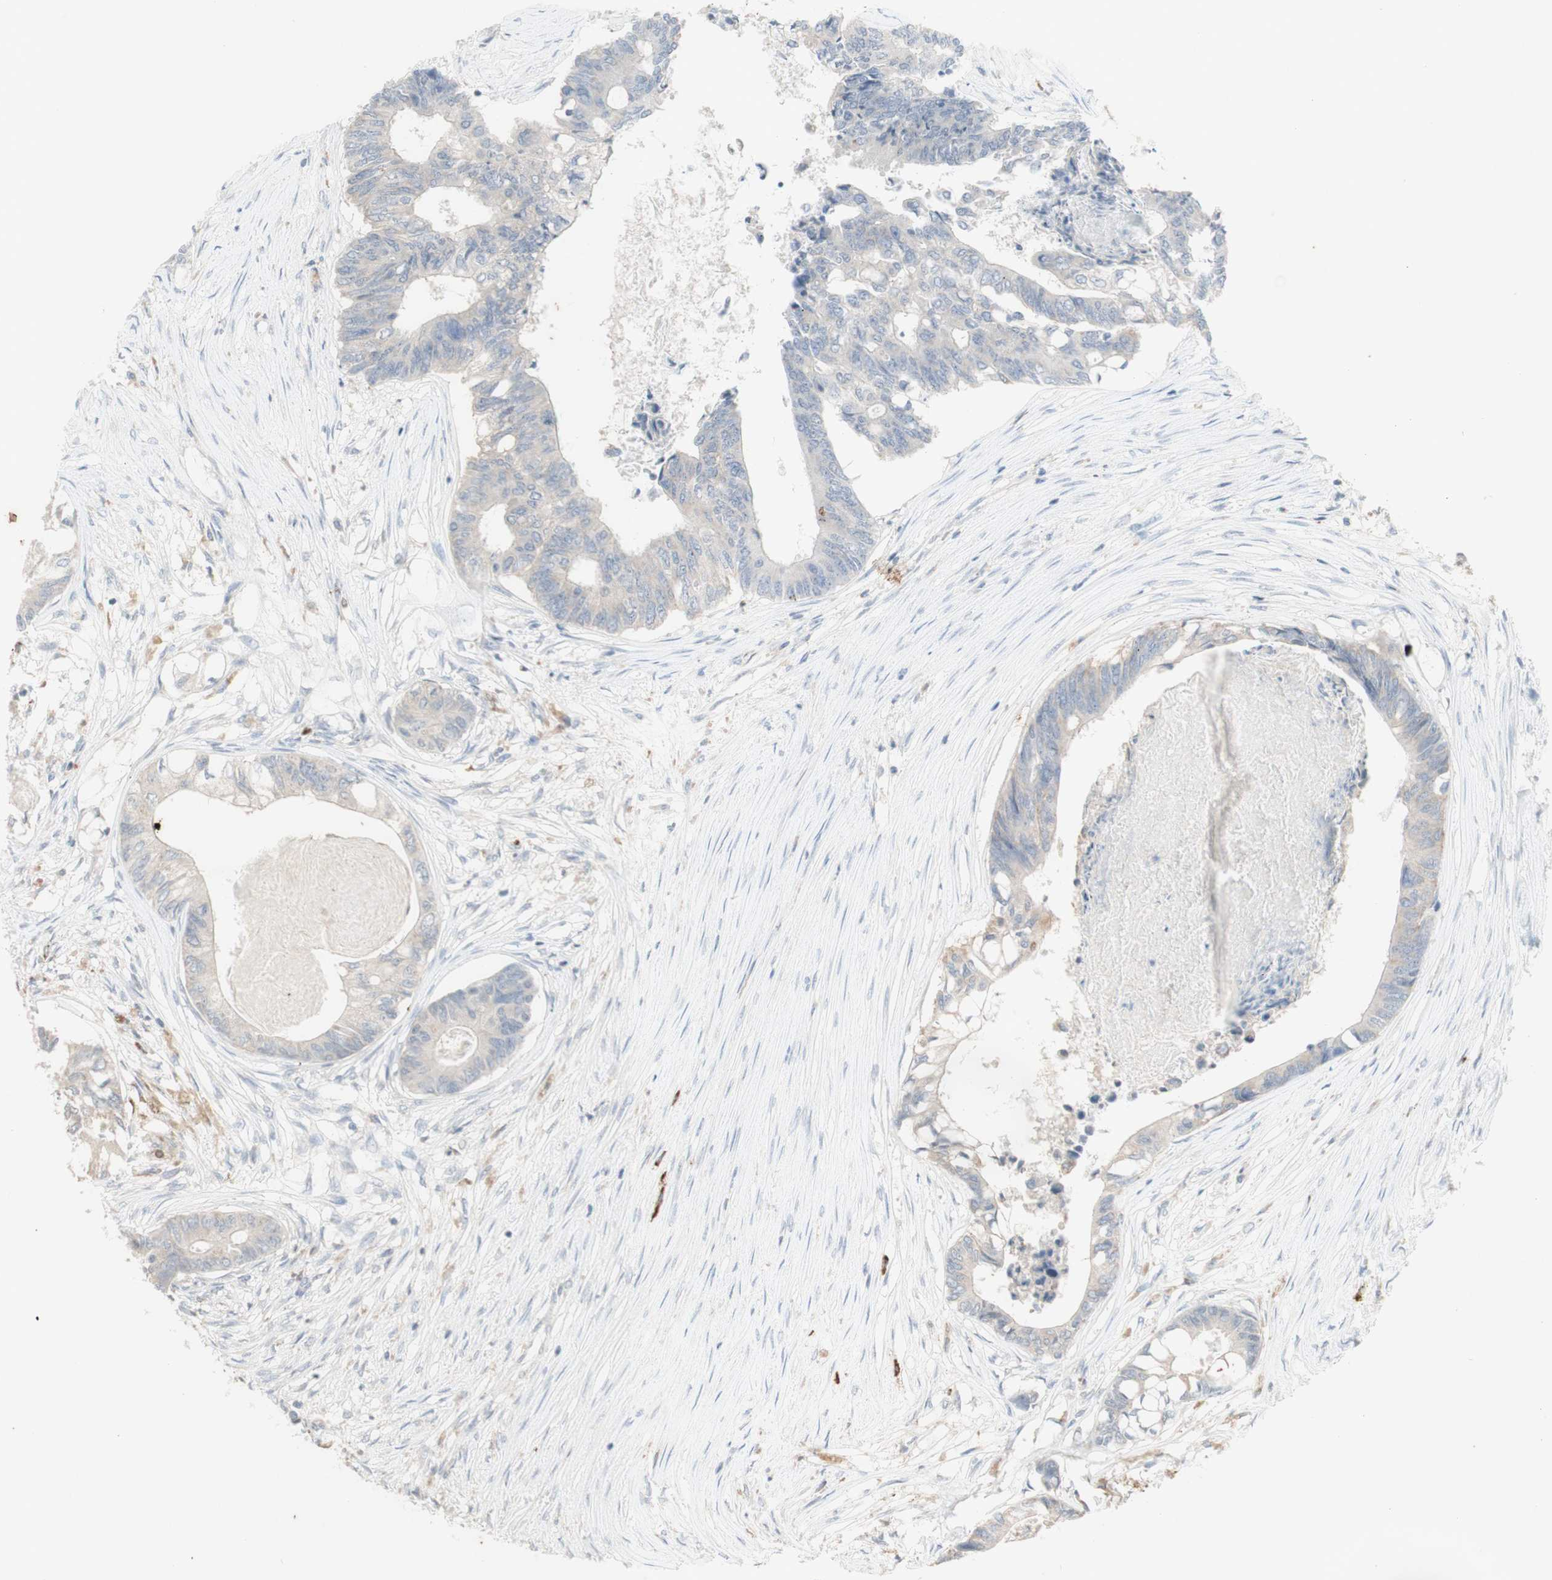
{"staining": {"intensity": "negative", "quantity": "none", "location": "none"}, "tissue": "colorectal cancer", "cell_type": "Tumor cells", "image_type": "cancer", "snomed": [{"axis": "morphology", "description": "Adenocarcinoma, NOS"}, {"axis": "topography", "description": "Rectum"}], "caption": "Human colorectal cancer stained for a protein using immunohistochemistry (IHC) displays no expression in tumor cells.", "gene": "ATP6V1B1", "patient": {"sex": "male", "age": 63}}